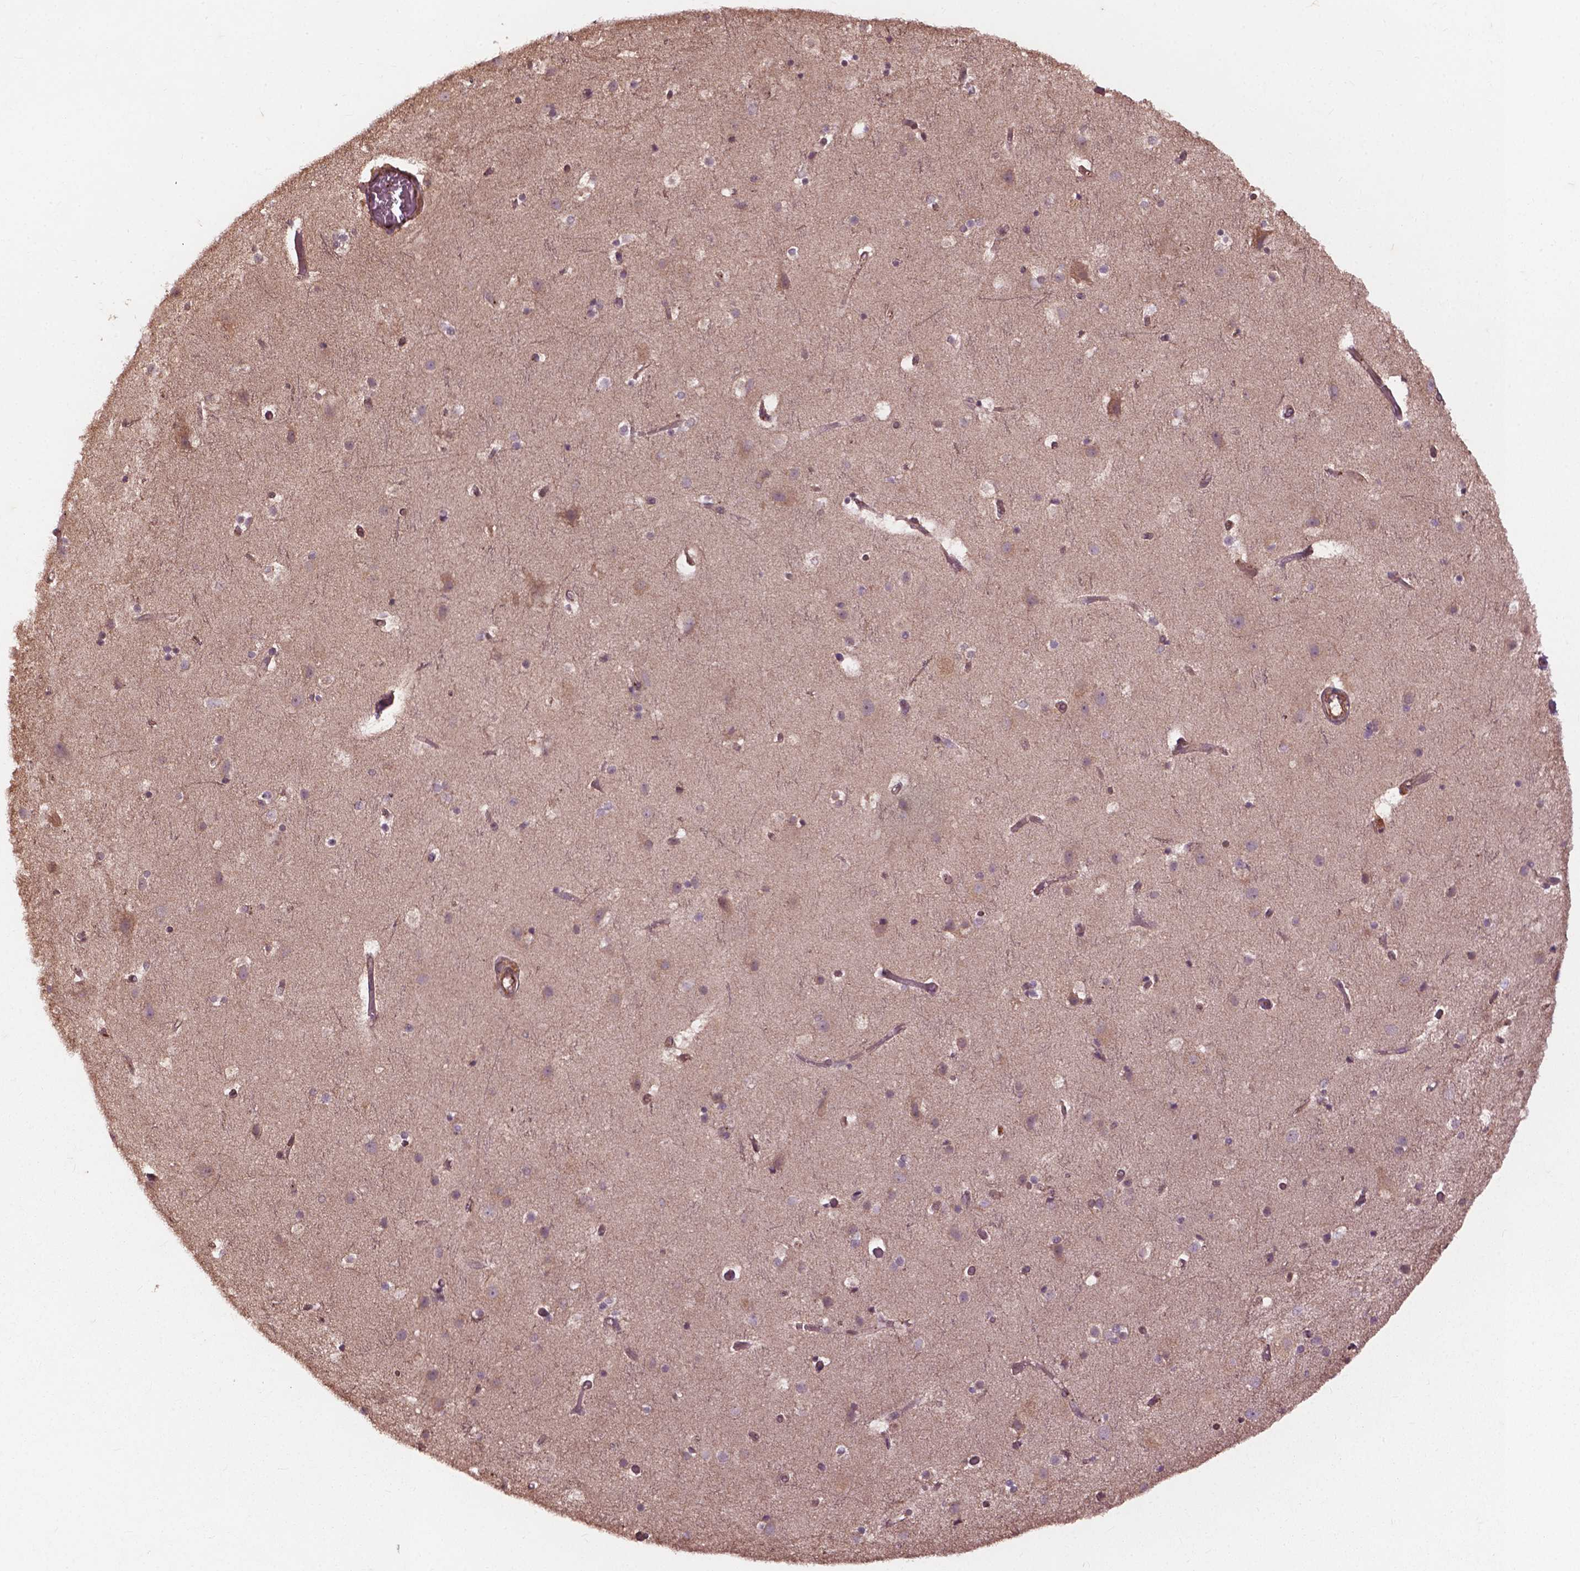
{"staining": {"intensity": "weak", "quantity": "25%-75%", "location": "cytoplasmic/membranous"}, "tissue": "cerebral cortex", "cell_type": "Endothelial cells", "image_type": "normal", "snomed": [{"axis": "morphology", "description": "Normal tissue, NOS"}, {"axis": "topography", "description": "Cerebral cortex"}], "caption": "Human cerebral cortex stained with a brown dye displays weak cytoplasmic/membranous positive staining in about 25%-75% of endothelial cells.", "gene": "CDC42BPA", "patient": {"sex": "female", "age": 52}}